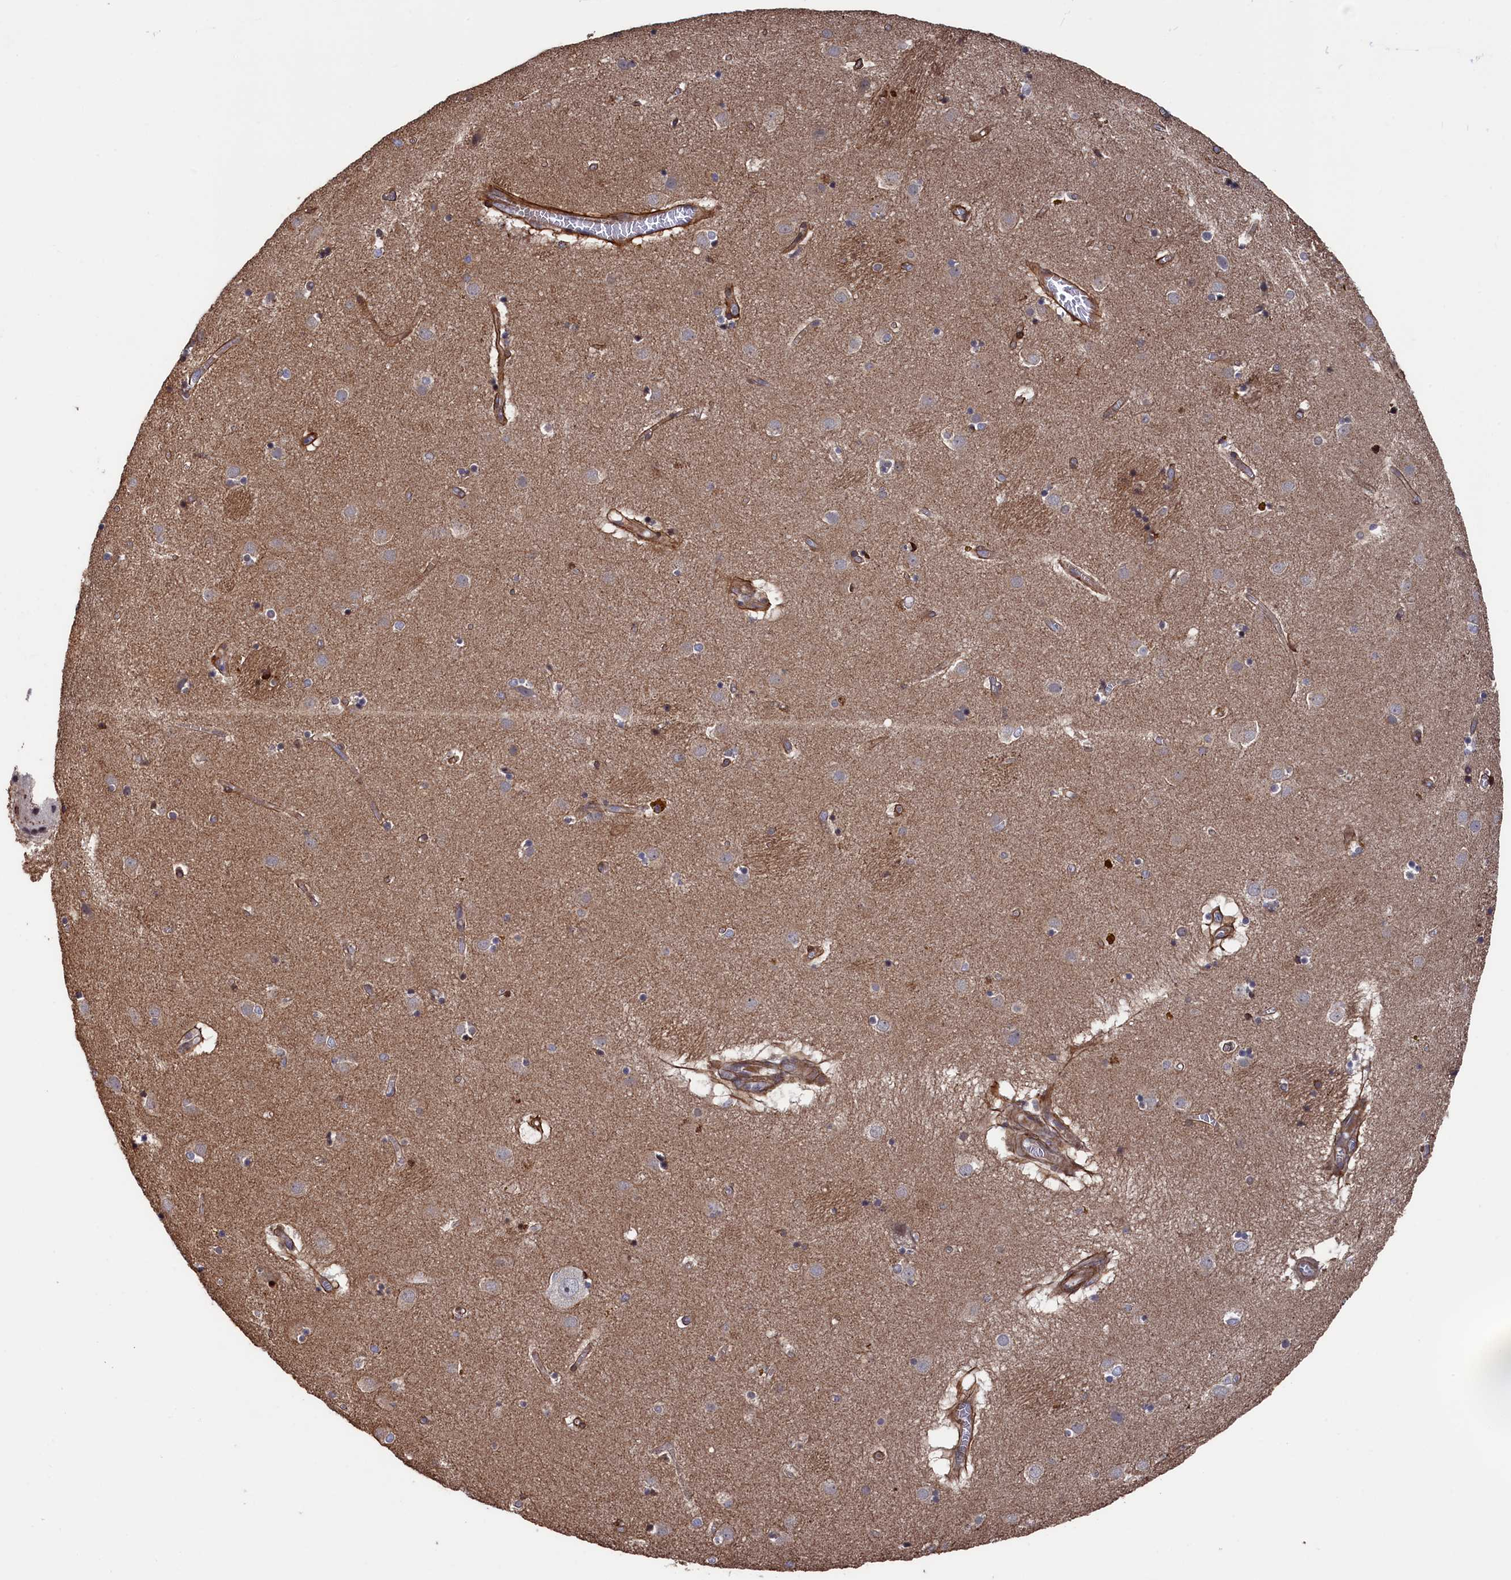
{"staining": {"intensity": "weak", "quantity": "25%-75%", "location": "cytoplasmic/membranous"}, "tissue": "caudate", "cell_type": "Glial cells", "image_type": "normal", "snomed": [{"axis": "morphology", "description": "Normal tissue, NOS"}, {"axis": "topography", "description": "Lateral ventricle wall"}], "caption": "Immunohistochemical staining of normal human caudate reveals low levels of weak cytoplasmic/membranous positivity in approximately 25%-75% of glial cells.", "gene": "ZNF891", "patient": {"sex": "male", "age": 70}}